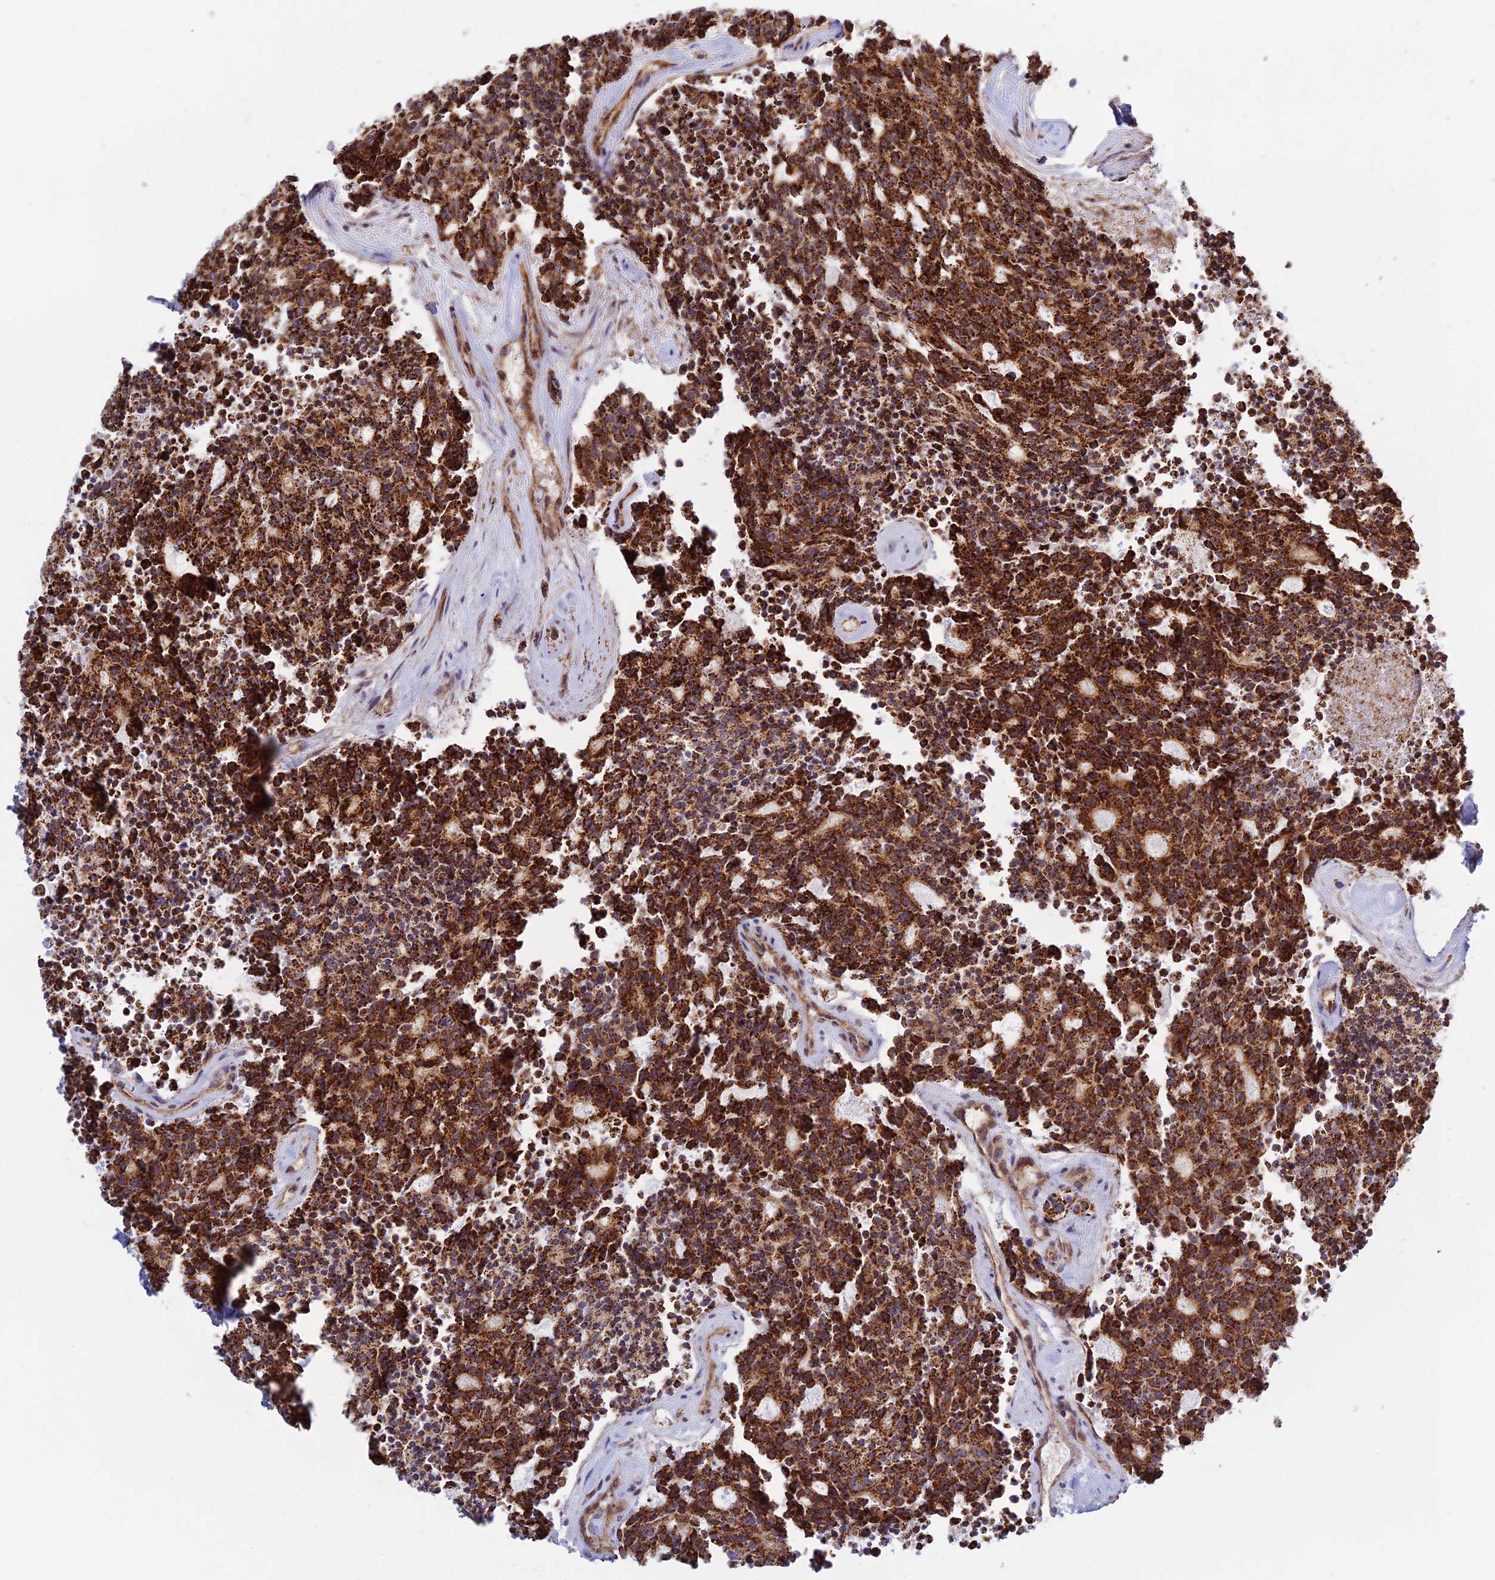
{"staining": {"intensity": "strong", "quantity": ">75%", "location": "cytoplasmic/membranous"}, "tissue": "carcinoid", "cell_type": "Tumor cells", "image_type": "cancer", "snomed": [{"axis": "morphology", "description": "Carcinoid, malignant, NOS"}, {"axis": "topography", "description": "Pancreas"}], "caption": "A photomicrograph showing strong cytoplasmic/membranous expression in approximately >75% of tumor cells in carcinoid (malignant), as visualized by brown immunohistochemical staining.", "gene": "POLR1G", "patient": {"sex": "female", "age": 54}}